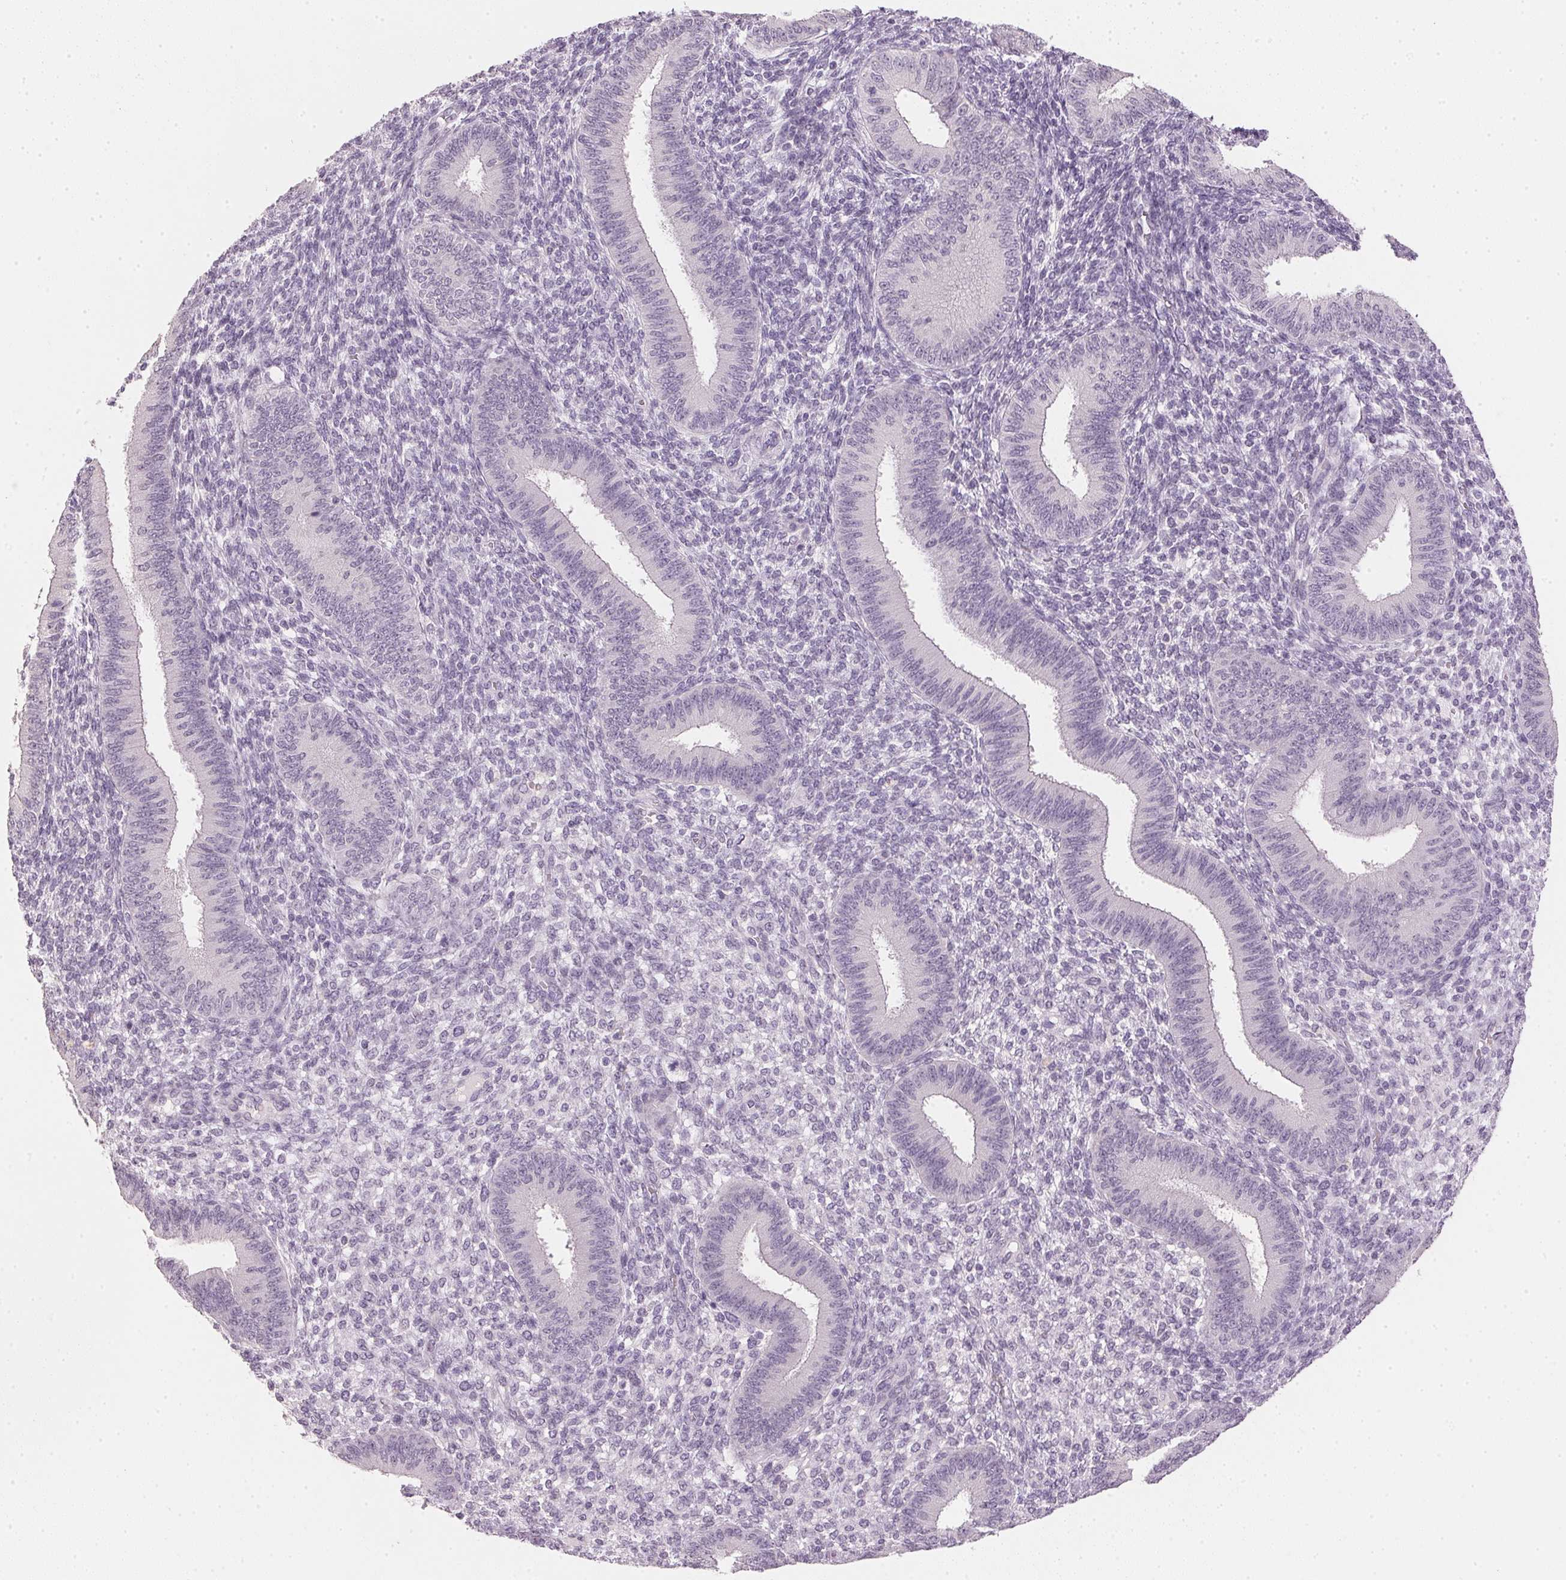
{"staining": {"intensity": "negative", "quantity": "none", "location": "none"}, "tissue": "endometrium", "cell_type": "Cells in endometrial stroma", "image_type": "normal", "snomed": [{"axis": "morphology", "description": "Normal tissue, NOS"}, {"axis": "topography", "description": "Endometrium"}], "caption": "High power microscopy photomicrograph of an immunohistochemistry (IHC) micrograph of benign endometrium, revealing no significant positivity in cells in endometrial stroma. (Brightfield microscopy of DAB immunohistochemistry at high magnification).", "gene": "IGFBP1", "patient": {"sex": "female", "age": 39}}